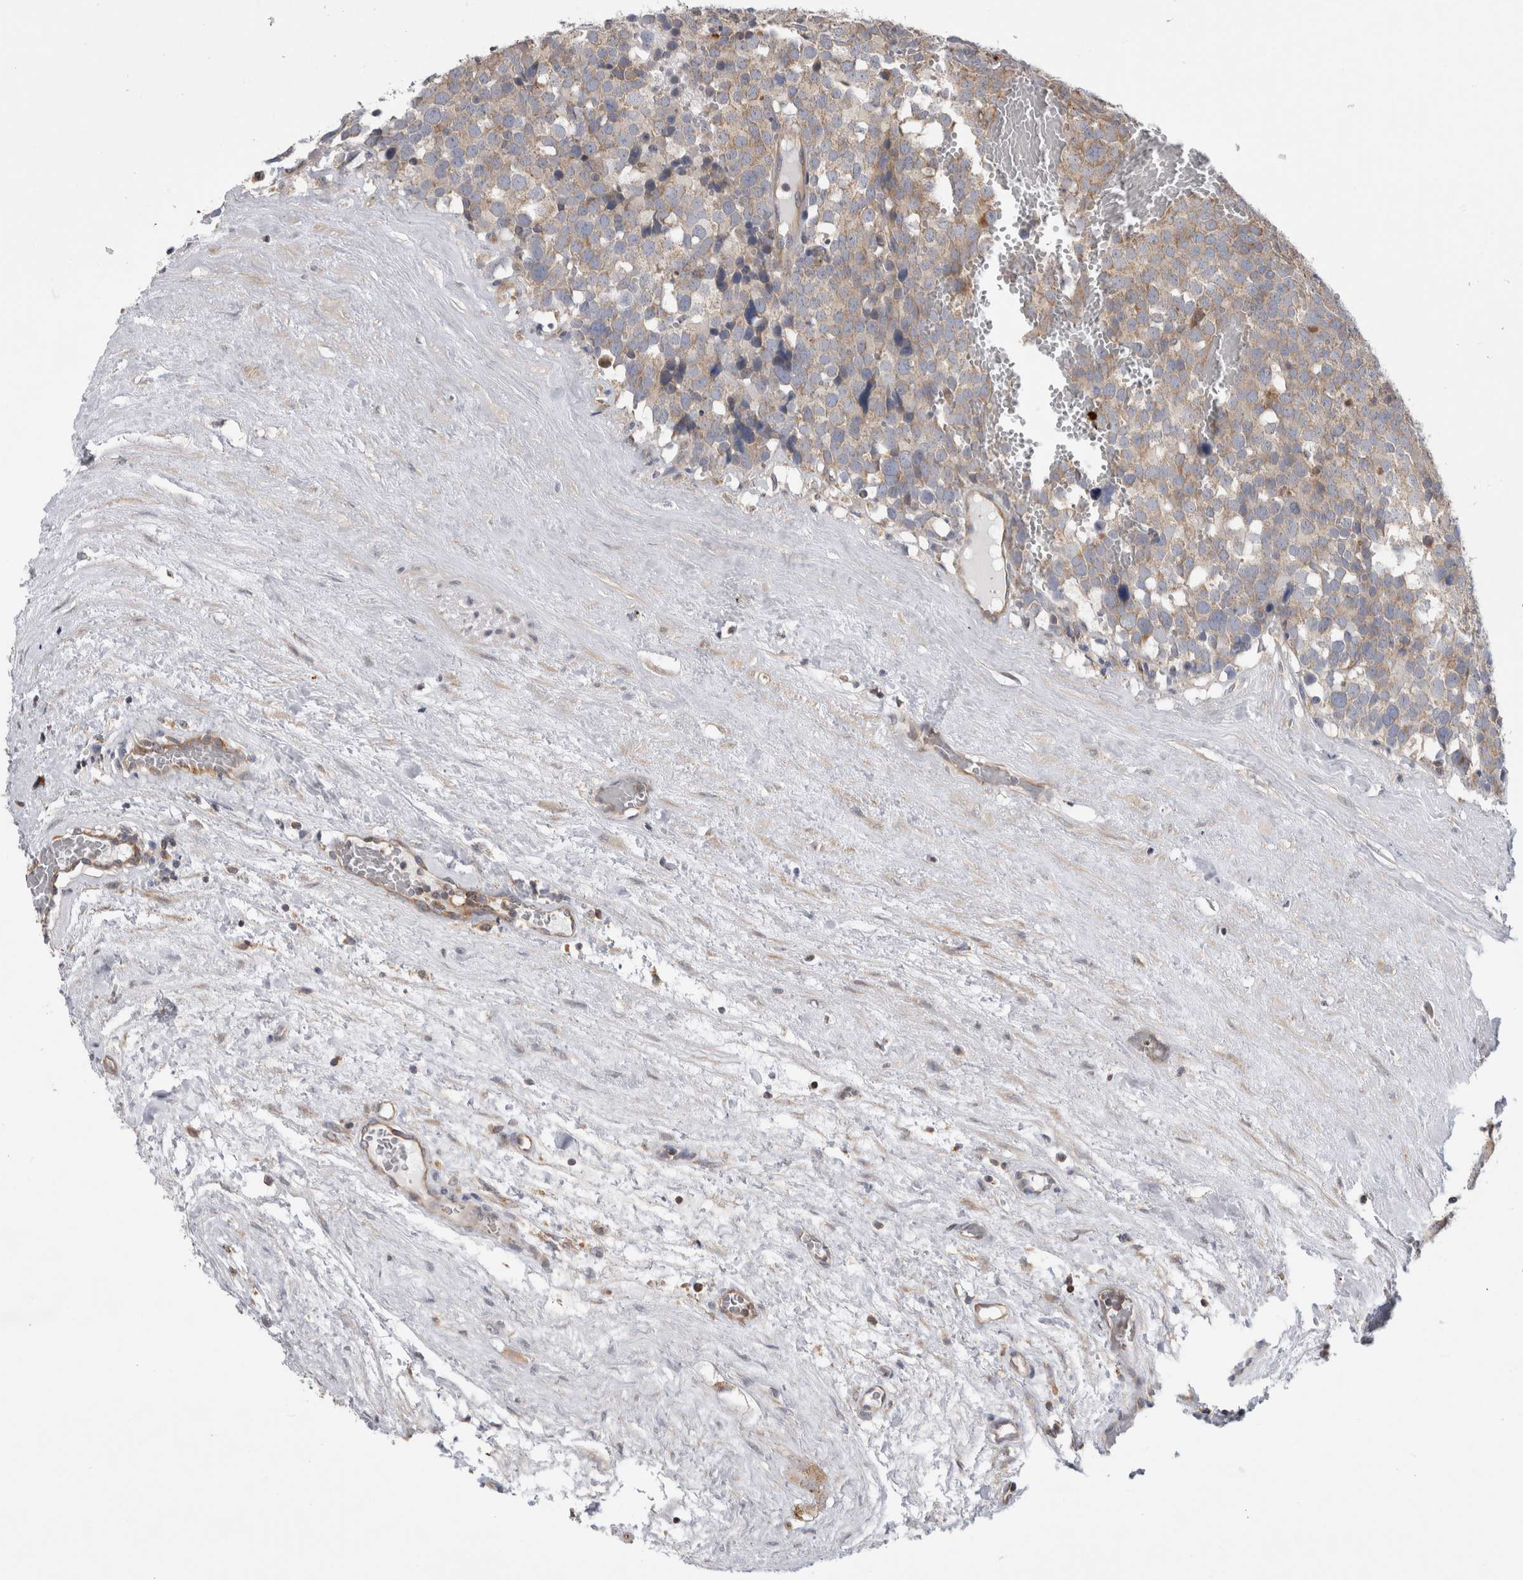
{"staining": {"intensity": "weak", "quantity": ">75%", "location": "cytoplasmic/membranous"}, "tissue": "testis cancer", "cell_type": "Tumor cells", "image_type": "cancer", "snomed": [{"axis": "morphology", "description": "Seminoma, NOS"}, {"axis": "topography", "description": "Testis"}], "caption": "A brown stain labels weak cytoplasmic/membranous positivity of a protein in human seminoma (testis) tumor cells.", "gene": "GRIK2", "patient": {"sex": "male", "age": 71}}